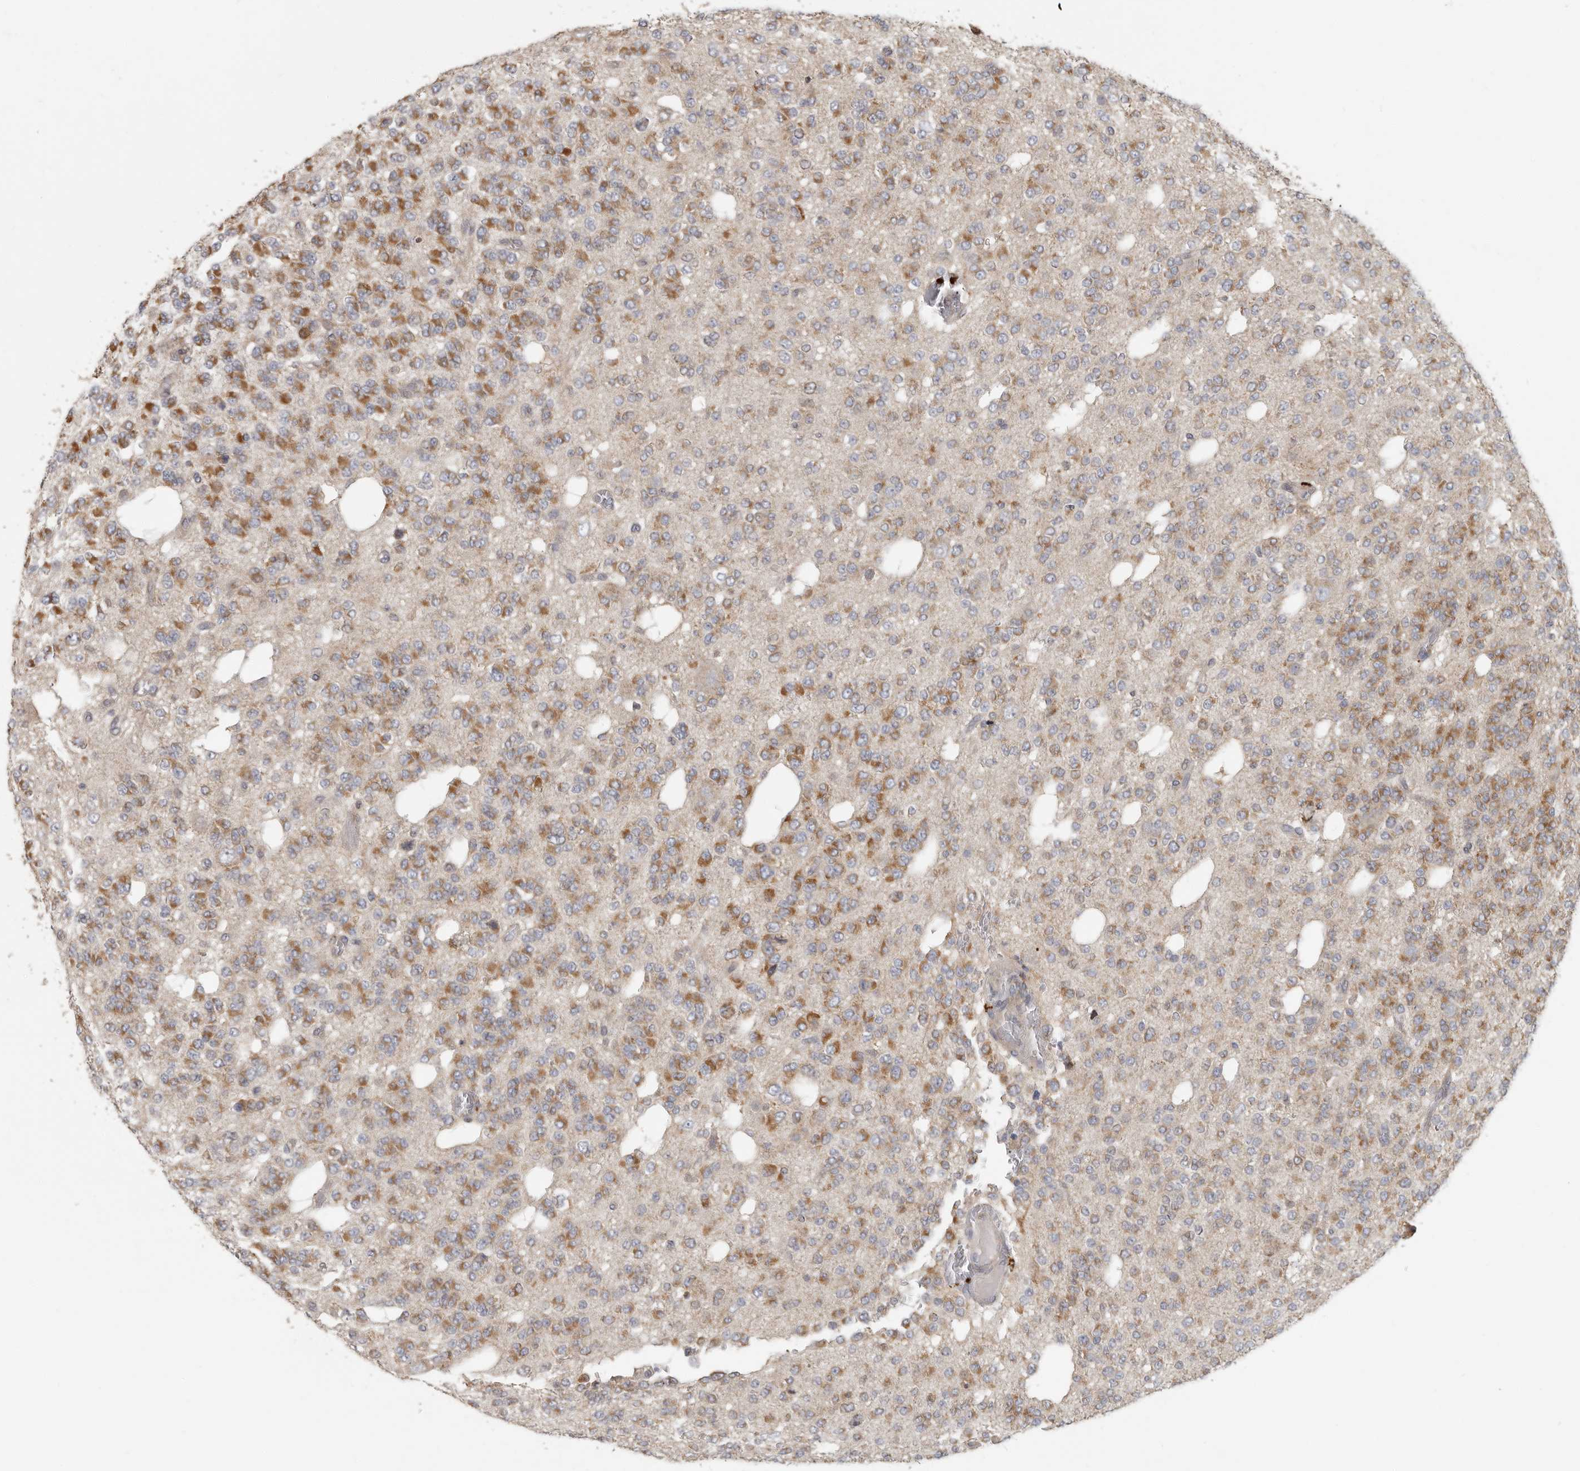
{"staining": {"intensity": "moderate", "quantity": ">75%", "location": "cytoplasmic/membranous"}, "tissue": "glioma", "cell_type": "Tumor cells", "image_type": "cancer", "snomed": [{"axis": "morphology", "description": "Glioma, malignant, Low grade"}, {"axis": "topography", "description": "Brain"}], "caption": "The histopathology image demonstrates immunohistochemical staining of glioma. There is moderate cytoplasmic/membranous positivity is present in approximately >75% of tumor cells.", "gene": "UNK", "patient": {"sex": "male", "age": 38}}